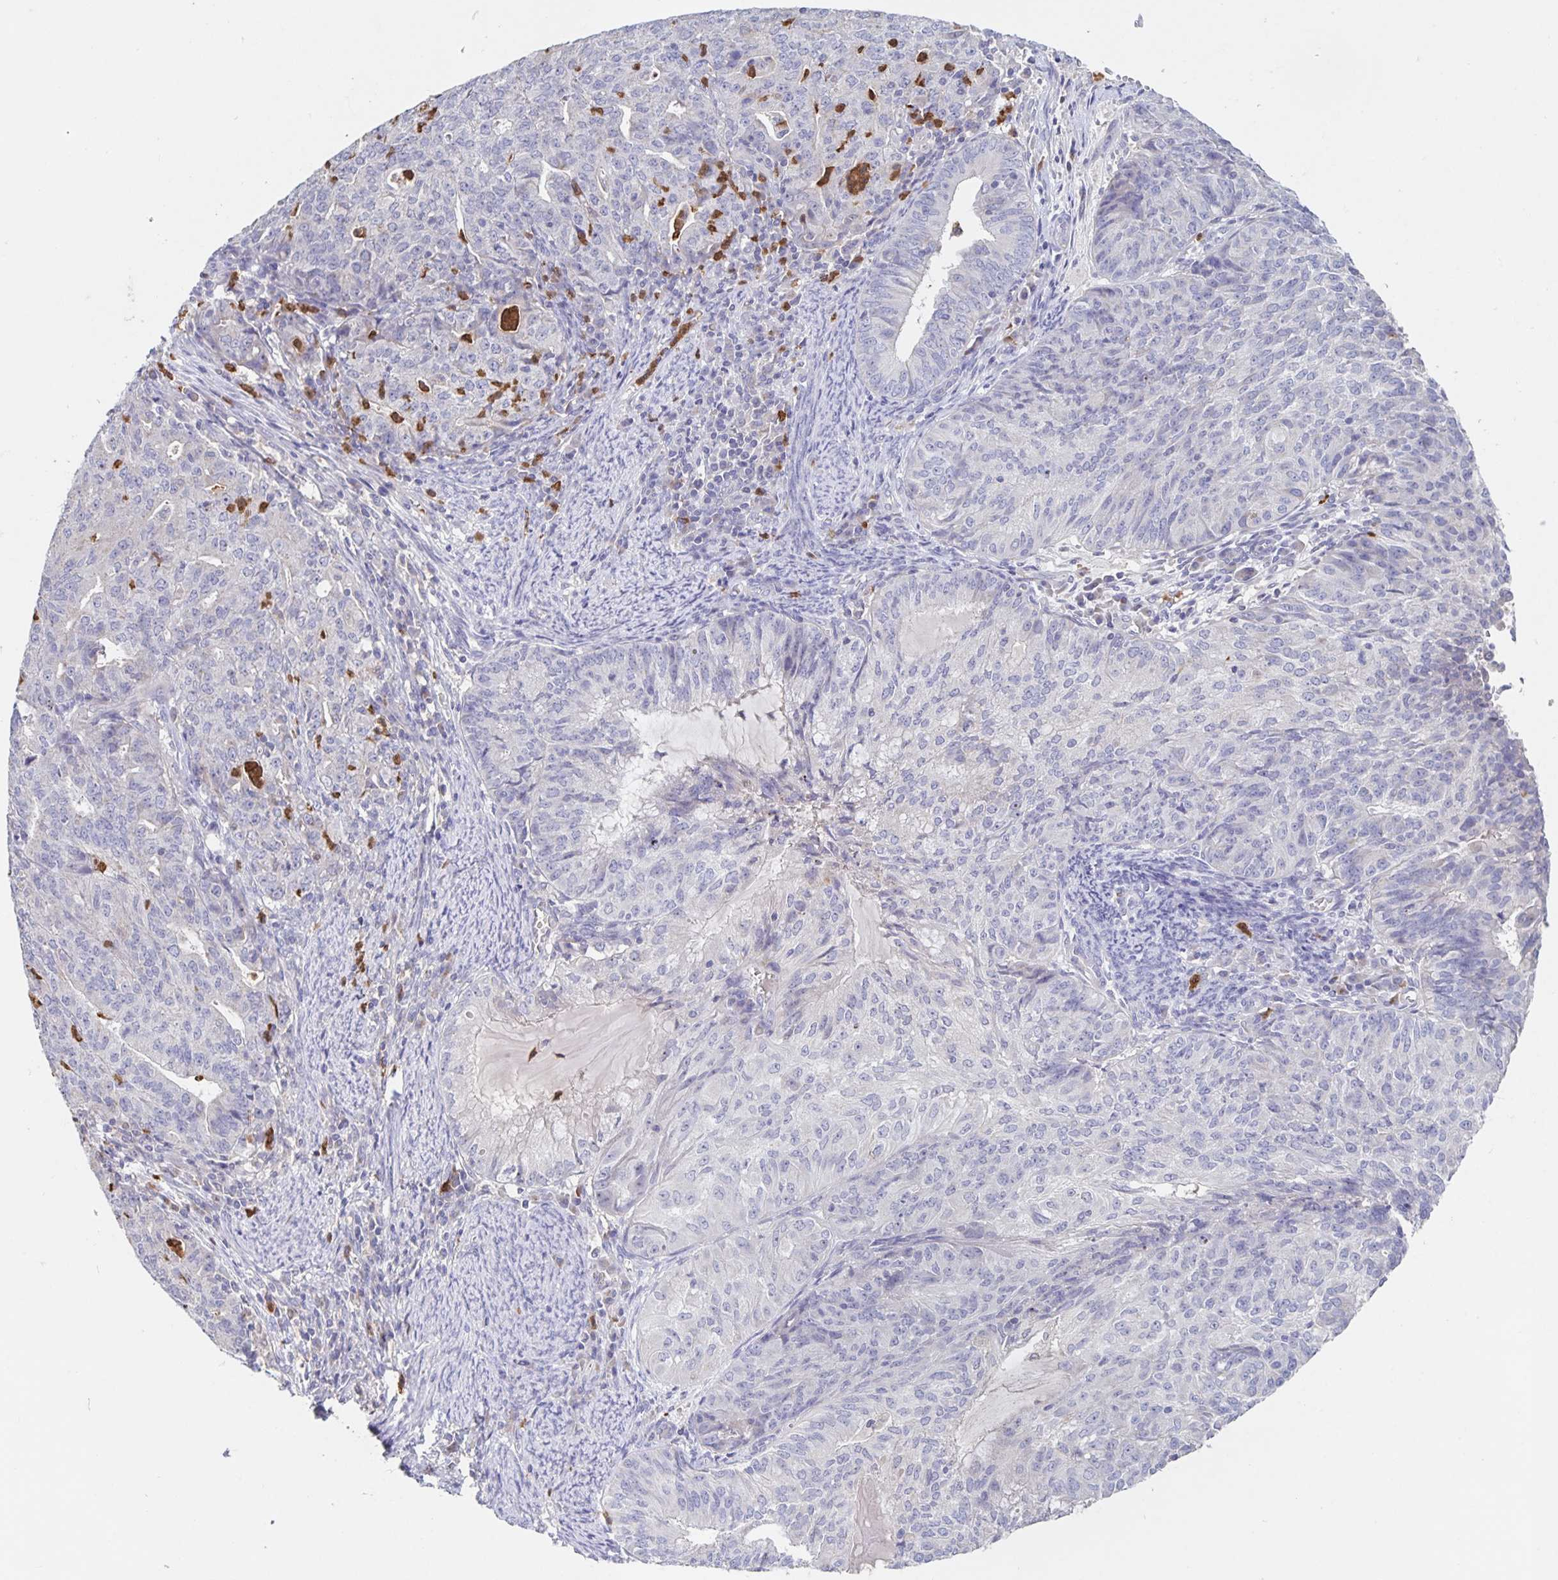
{"staining": {"intensity": "negative", "quantity": "none", "location": "none"}, "tissue": "endometrial cancer", "cell_type": "Tumor cells", "image_type": "cancer", "snomed": [{"axis": "morphology", "description": "Adenocarcinoma, NOS"}, {"axis": "topography", "description": "Endometrium"}], "caption": "Immunohistochemistry photomicrograph of neoplastic tissue: human endometrial cancer (adenocarcinoma) stained with DAB demonstrates no significant protein expression in tumor cells.", "gene": "CDC42BPG", "patient": {"sex": "female", "age": 82}}